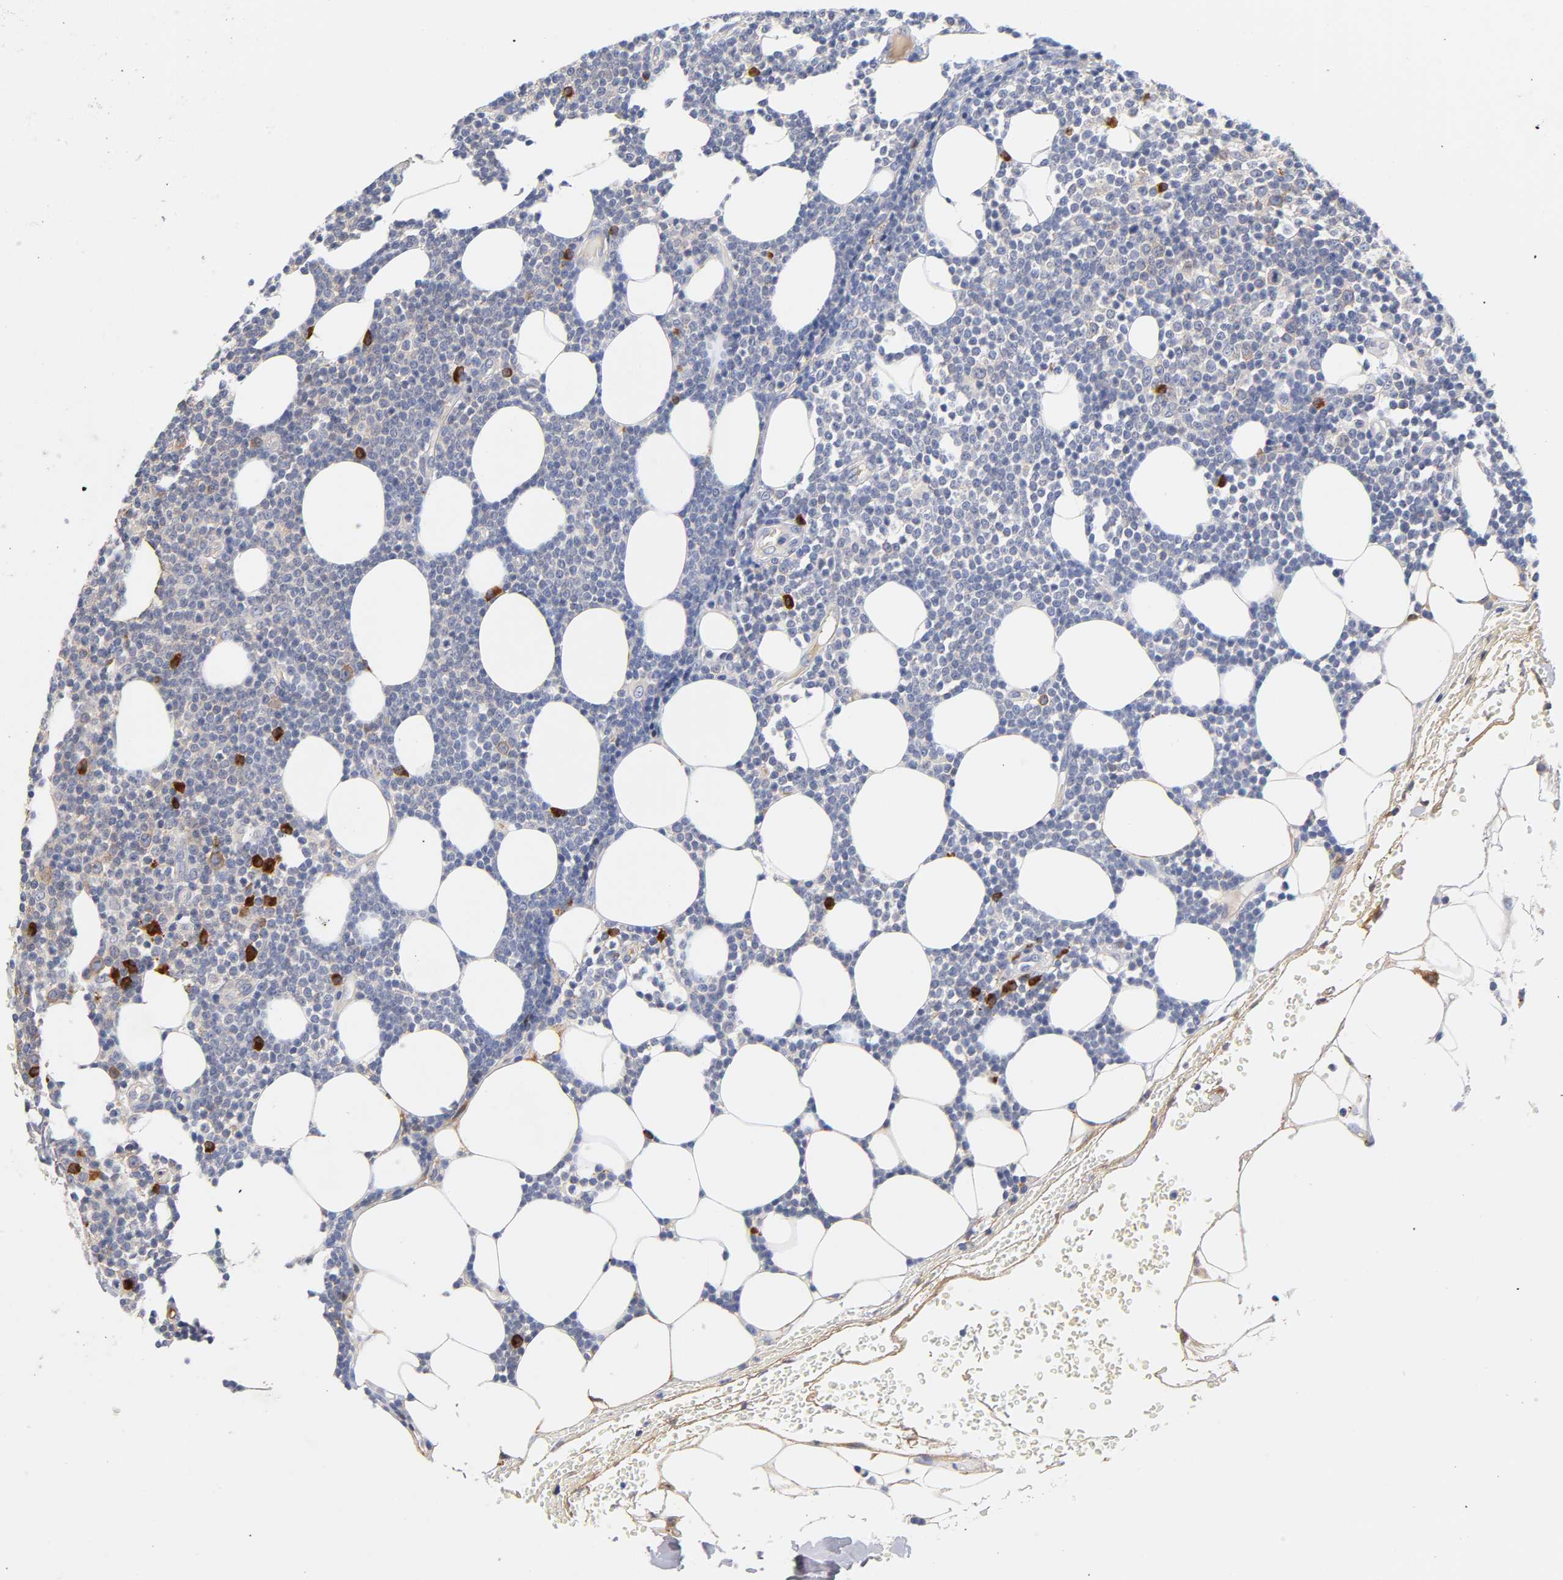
{"staining": {"intensity": "strong", "quantity": "<25%", "location": "cytoplasmic/membranous"}, "tissue": "lymphoma", "cell_type": "Tumor cells", "image_type": "cancer", "snomed": [{"axis": "morphology", "description": "Malignant lymphoma, non-Hodgkin's type, Low grade"}, {"axis": "topography", "description": "Soft tissue"}], "caption": "A medium amount of strong cytoplasmic/membranous expression is appreciated in about <25% of tumor cells in lymphoma tissue. (DAB (3,3'-diaminobenzidine) IHC, brown staining for protein, blue staining for nuclei).", "gene": "RPS29", "patient": {"sex": "male", "age": 92}}